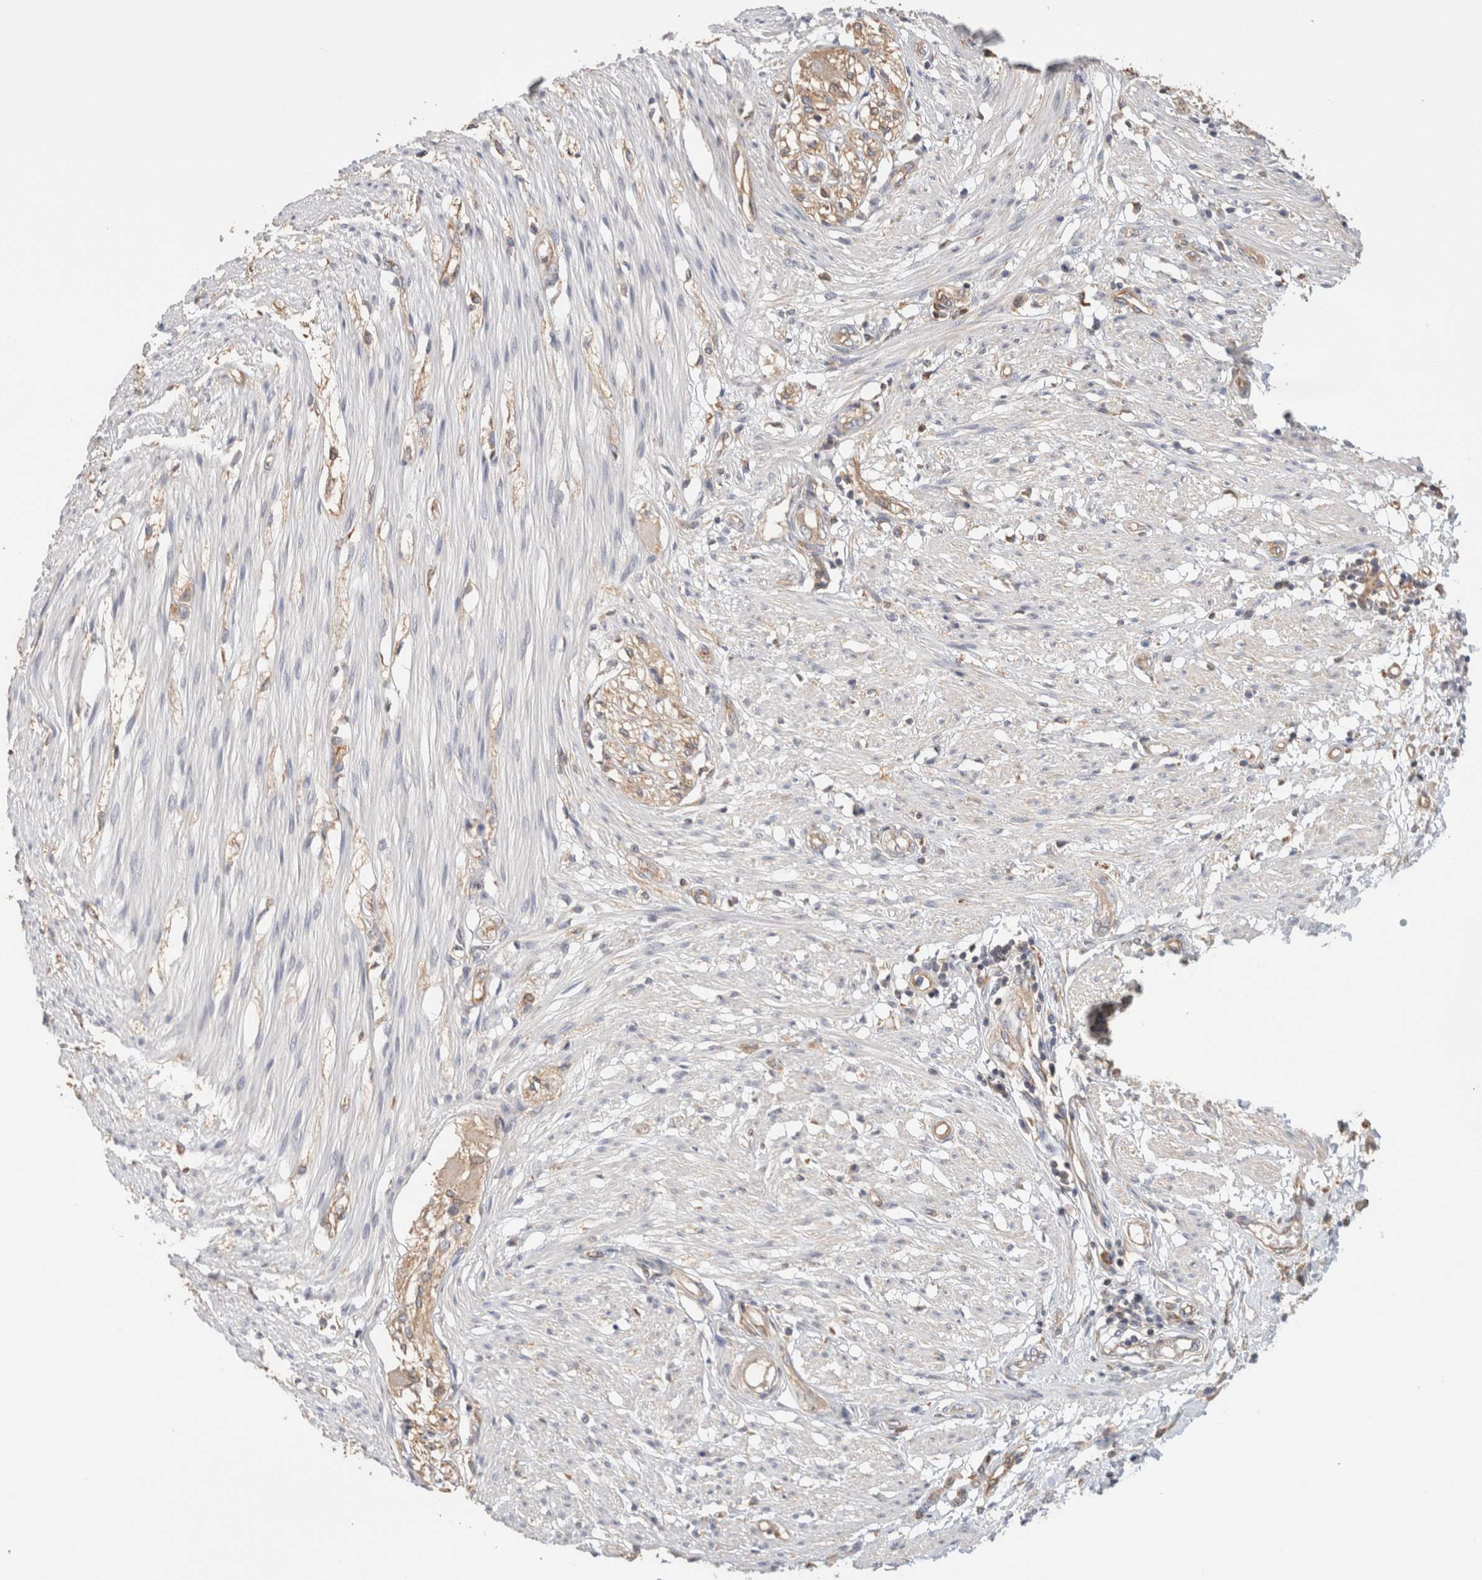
{"staining": {"intensity": "weak", "quantity": "<25%", "location": "cytoplasmic/membranous"}, "tissue": "smooth muscle", "cell_type": "Smooth muscle cells", "image_type": "normal", "snomed": [{"axis": "morphology", "description": "Normal tissue, NOS"}, {"axis": "morphology", "description": "Adenocarcinoma, NOS"}, {"axis": "topography", "description": "Smooth muscle"}, {"axis": "topography", "description": "Colon"}], "caption": "Immunohistochemistry image of benign smooth muscle stained for a protein (brown), which shows no staining in smooth muscle cells. The staining was performed using DAB to visualize the protein expression in brown, while the nuclei were stained in blue with hematoxylin (Magnification: 20x).", "gene": "CFAP418", "patient": {"sex": "male", "age": 14}}